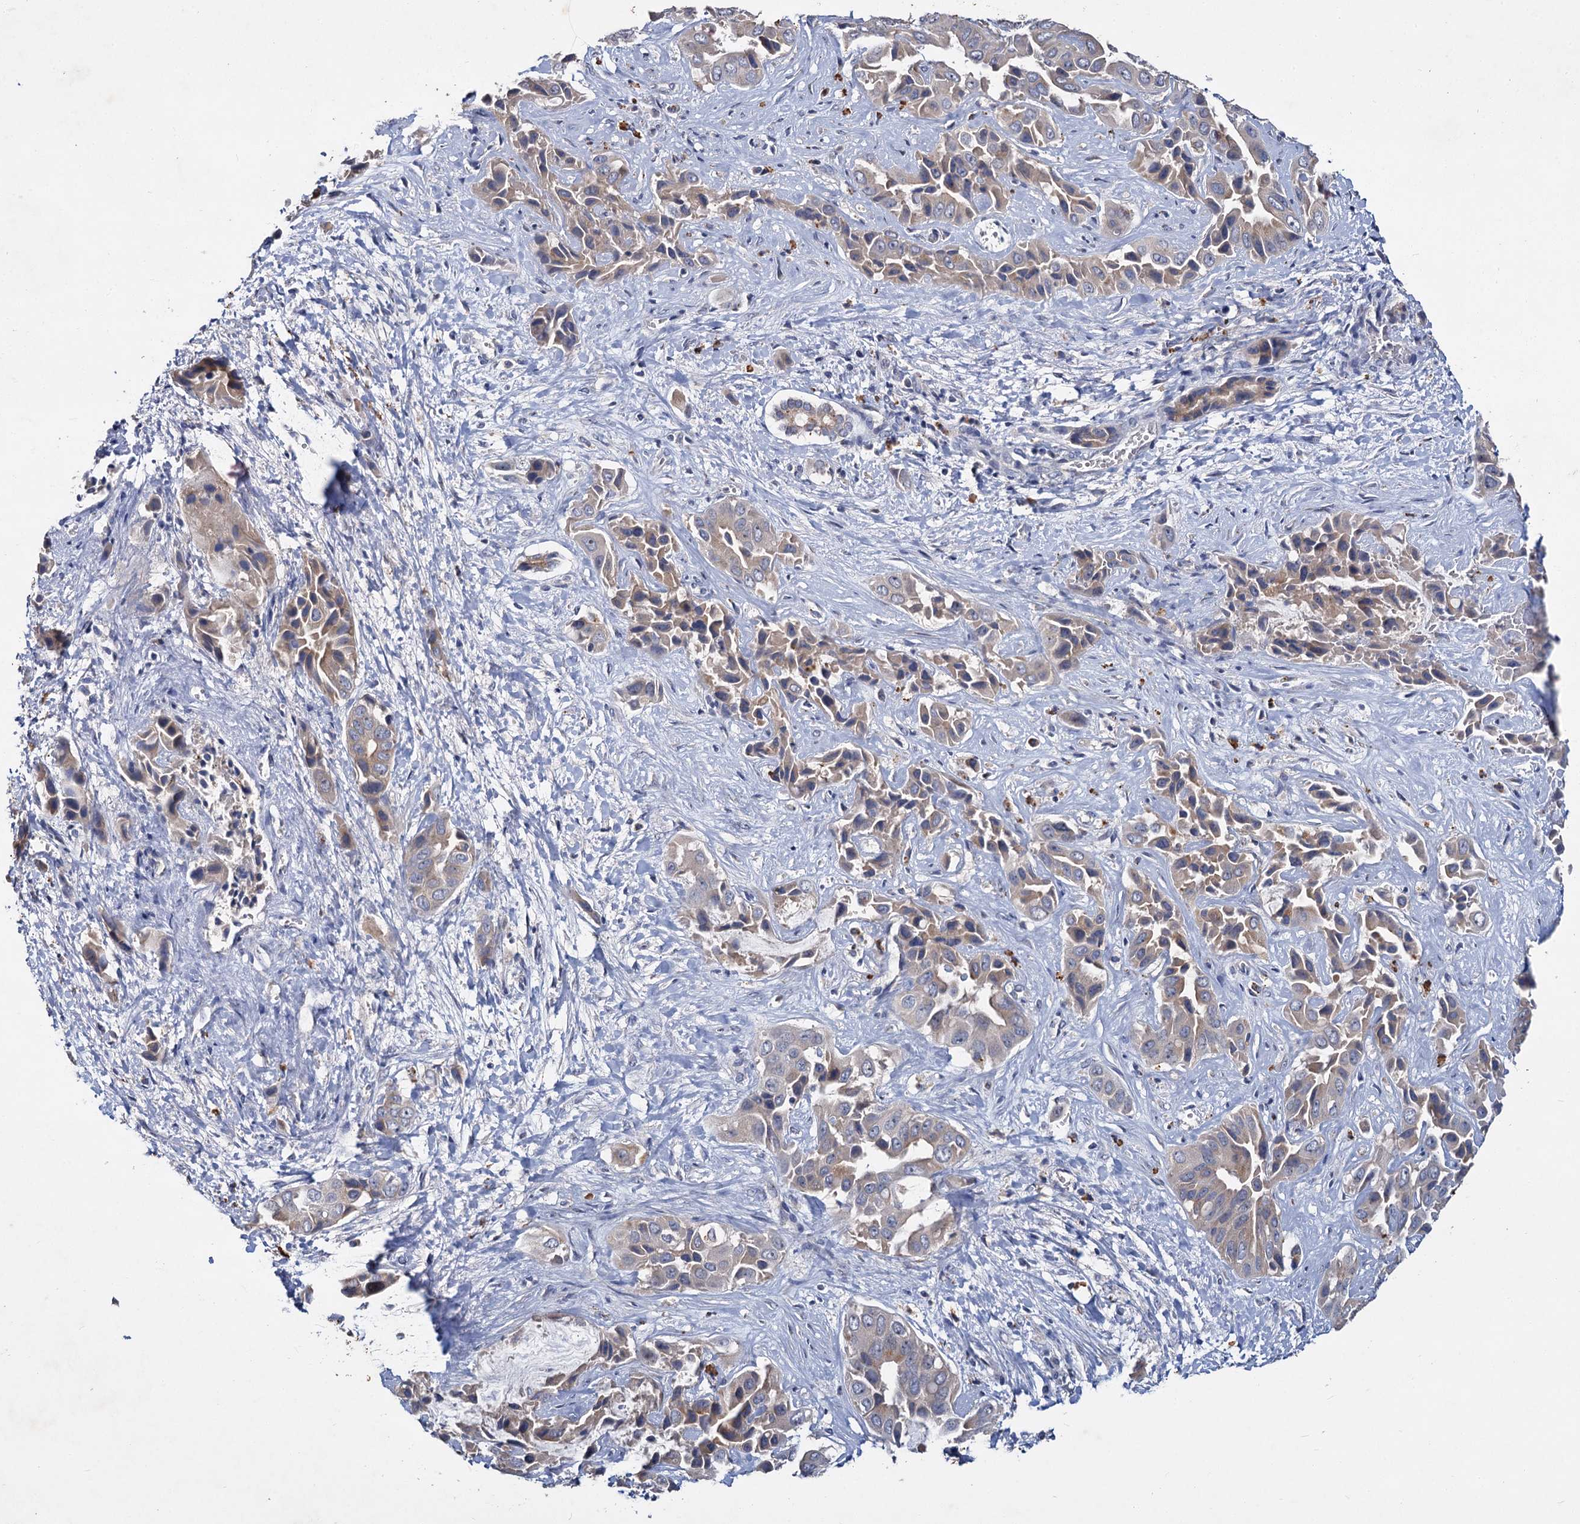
{"staining": {"intensity": "weak", "quantity": "25%-75%", "location": "cytoplasmic/membranous"}, "tissue": "liver cancer", "cell_type": "Tumor cells", "image_type": "cancer", "snomed": [{"axis": "morphology", "description": "Cholangiocarcinoma"}, {"axis": "topography", "description": "Liver"}], "caption": "Weak cytoplasmic/membranous expression for a protein is appreciated in approximately 25%-75% of tumor cells of liver cholangiocarcinoma using immunohistochemistry.", "gene": "ATP9A", "patient": {"sex": "female", "age": 52}}